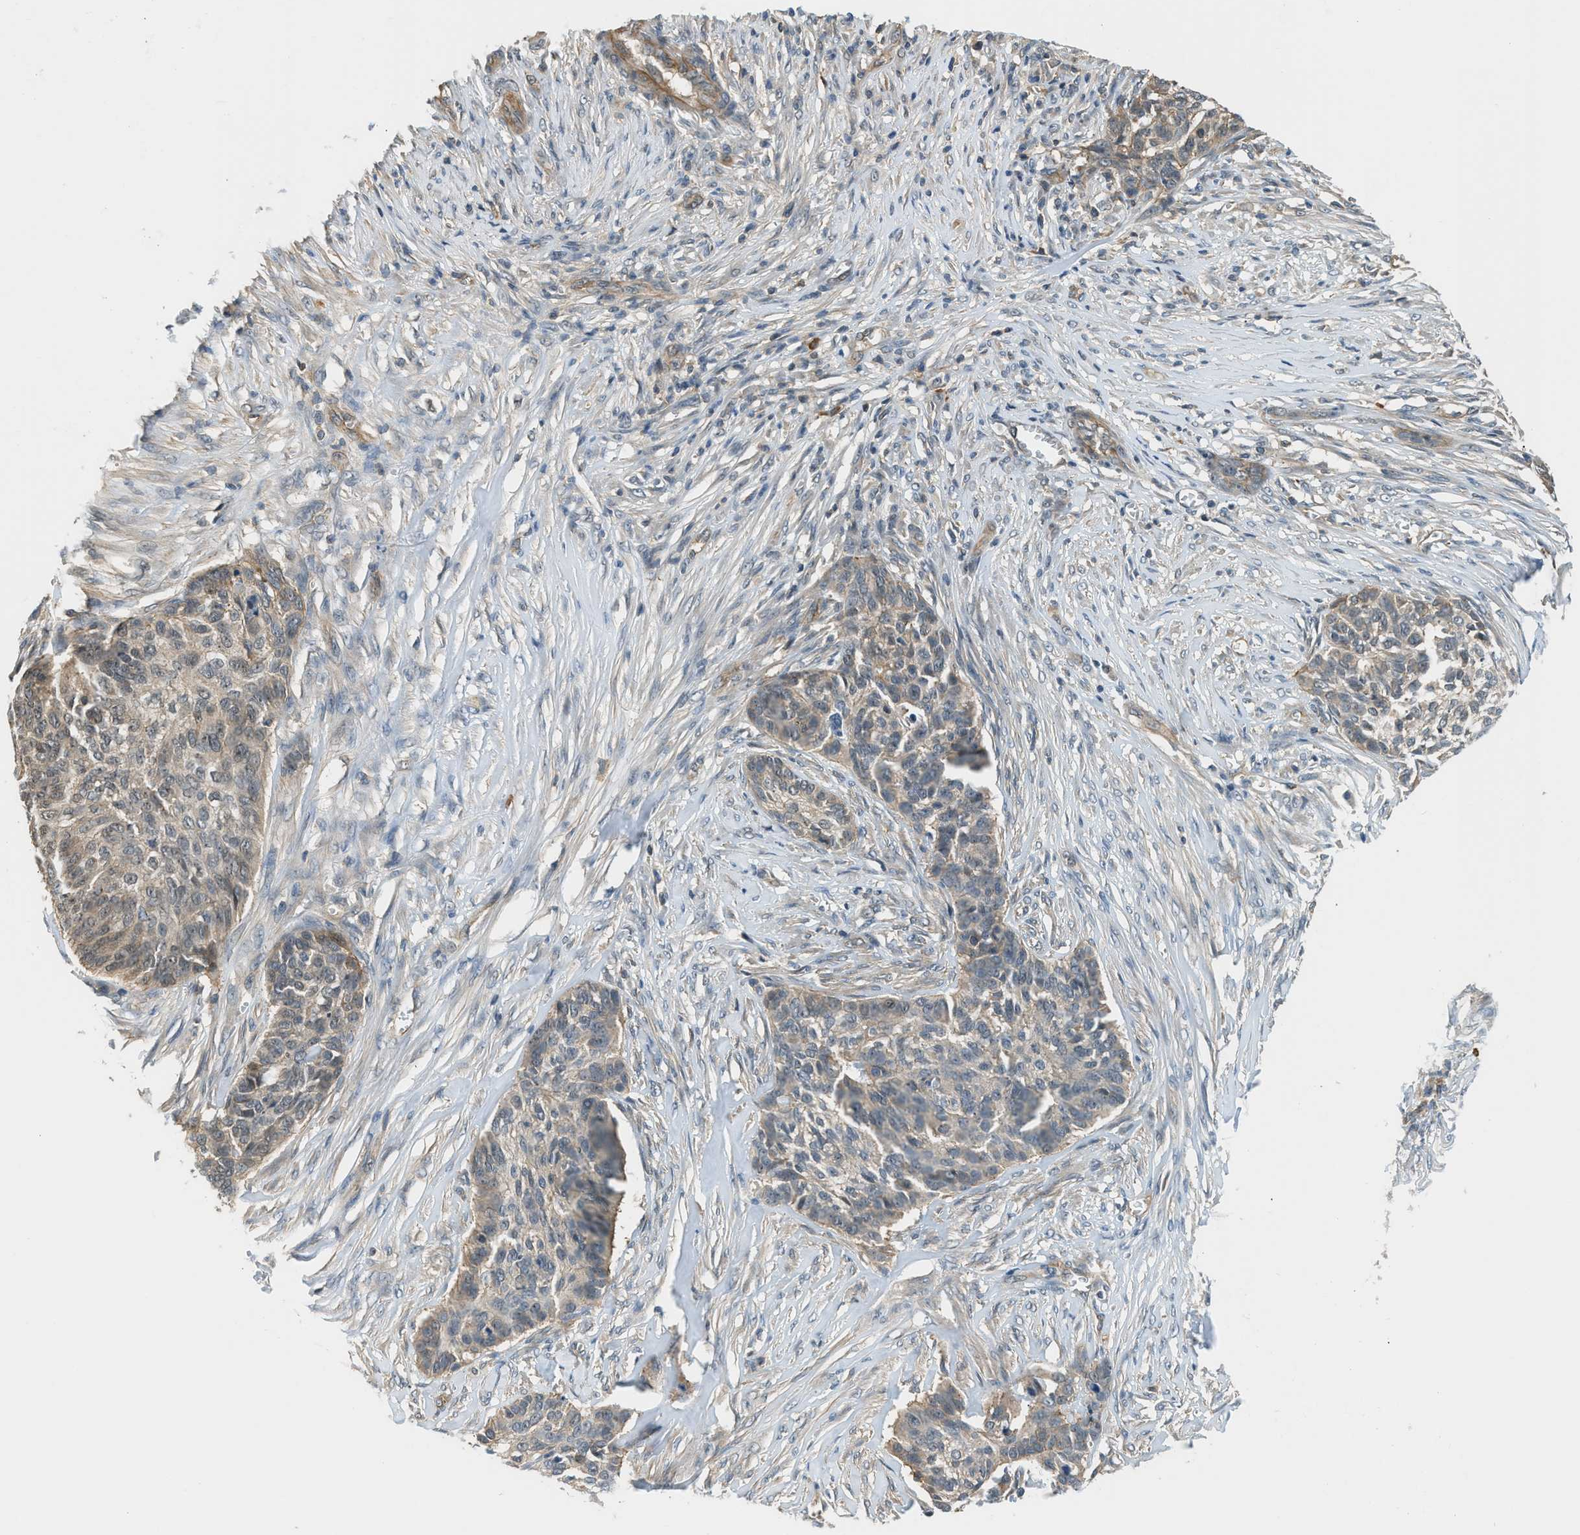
{"staining": {"intensity": "weak", "quantity": "25%-75%", "location": "cytoplasmic/membranous"}, "tissue": "skin cancer", "cell_type": "Tumor cells", "image_type": "cancer", "snomed": [{"axis": "morphology", "description": "Basal cell carcinoma"}, {"axis": "topography", "description": "Skin"}], "caption": "Basal cell carcinoma (skin) was stained to show a protein in brown. There is low levels of weak cytoplasmic/membranous expression in about 25%-75% of tumor cells. (DAB (3,3'-diaminobenzidine) = brown stain, brightfield microscopy at high magnification).", "gene": "CBLB", "patient": {"sex": "male", "age": 85}}